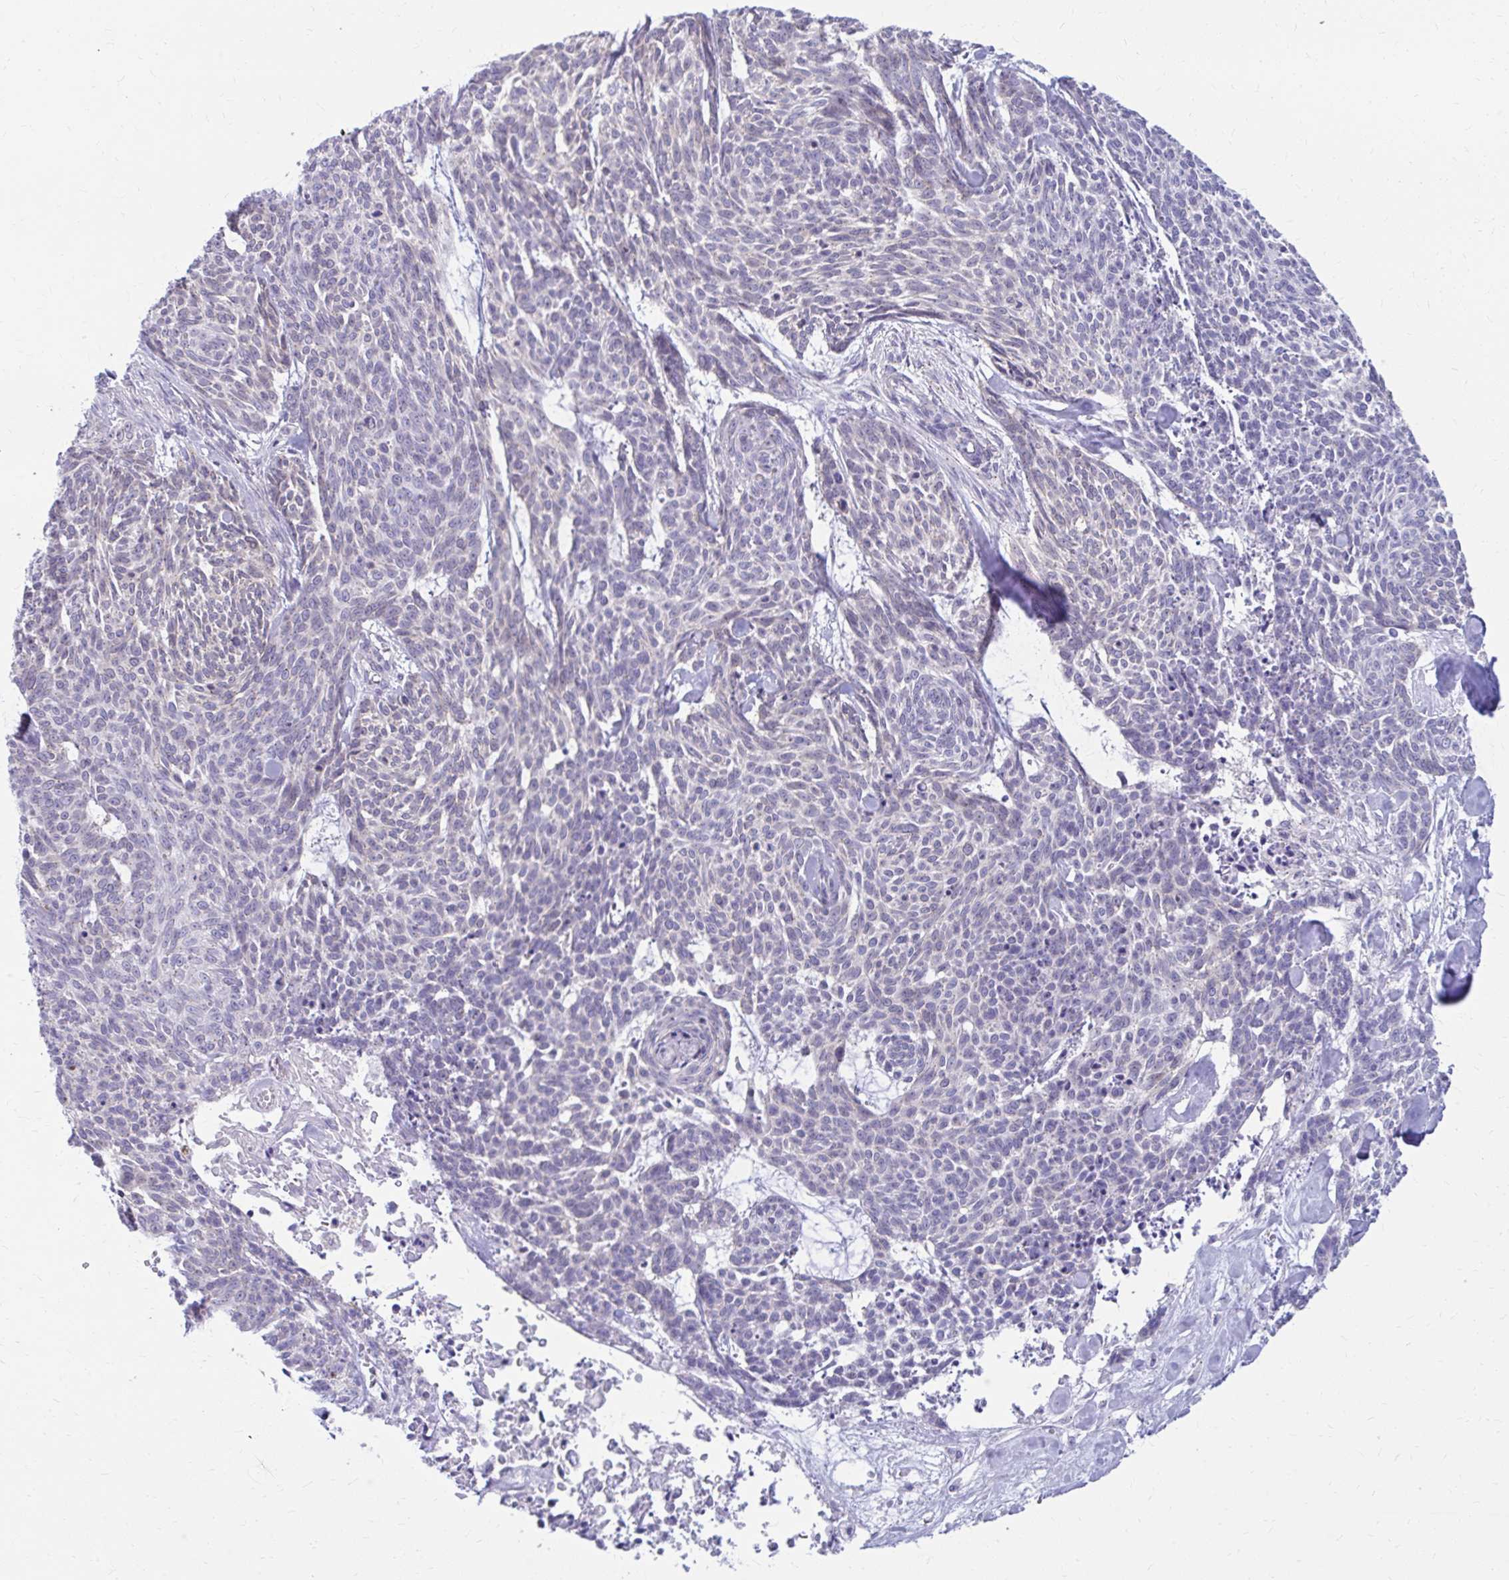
{"staining": {"intensity": "negative", "quantity": "none", "location": "none"}, "tissue": "skin cancer", "cell_type": "Tumor cells", "image_type": "cancer", "snomed": [{"axis": "morphology", "description": "Basal cell carcinoma"}, {"axis": "topography", "description": "Skin"}], "caption": "Immunohistochemistry (IHC) micrograph of skin basal cell carcinoma stained for a protein (brown), which reveals no staining in tumor cells.", "gene": "RADIL", "patient": {"sex": "female", "age": 93}}